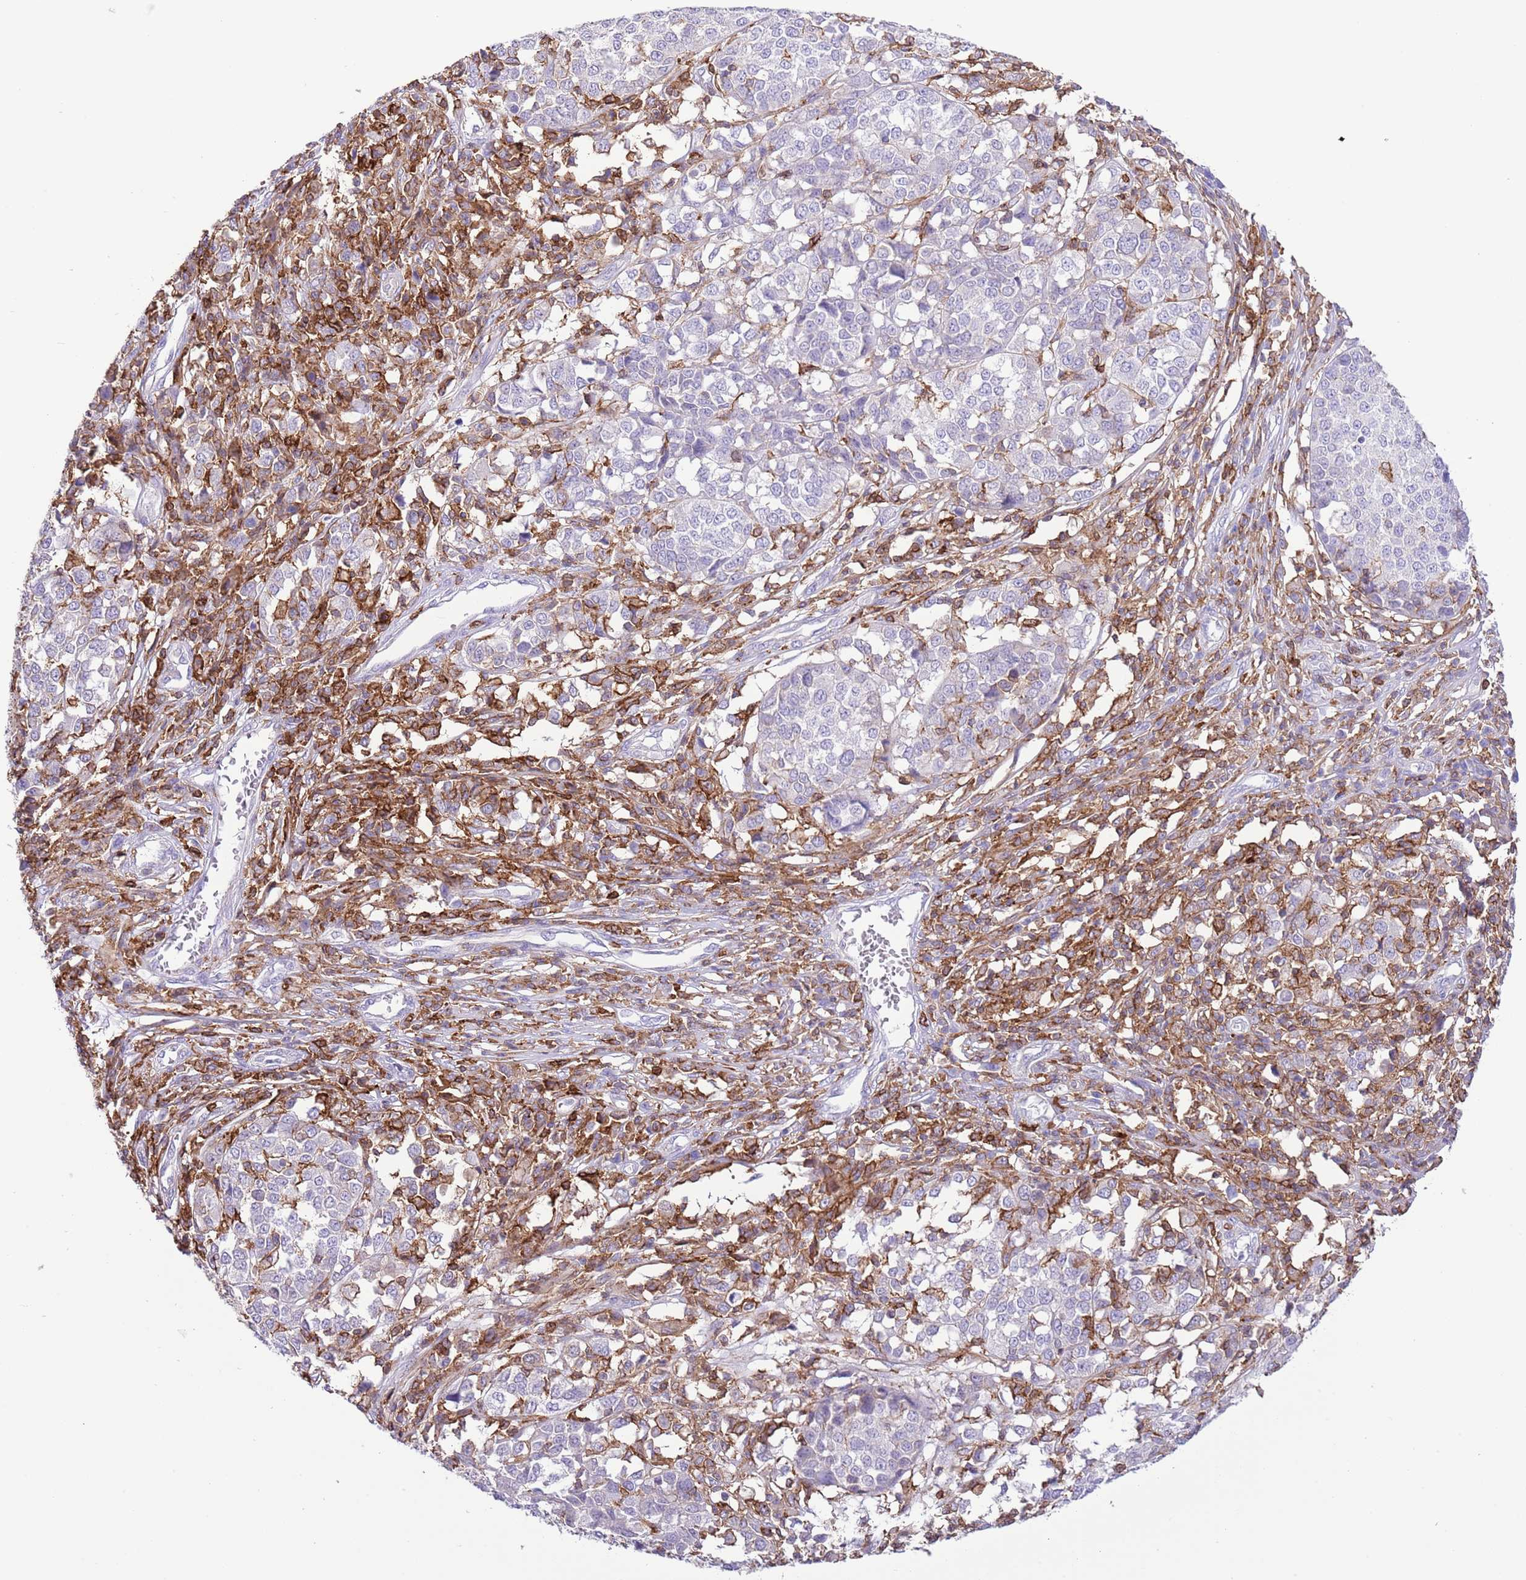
{"staining": {"intensity": "negative", "quantity": "none", "location": "none"}, "tissue": "melanoma", "cell_type": "Tumor cells", "image_type": "cancer", "snomed": [{"axis": "morphology", "description": "Malignant melanoma, Metastatic site"}, {"axis": "topography", "description": "Lymph node"}], "caption": "High power microscopy image of an immunohistochemistry photomicrograph of melanoma, revealing no significant expression in tumor cells. (Stains: DAB (3,3'-diaminobenzidine) immunohistochemistry (IHC) with hematoxylin counter stain, Microscopy: brightfield microscopy at high magnification).", "gene": "EFHD2", "patient": {"sex": "male", "age": 44}}